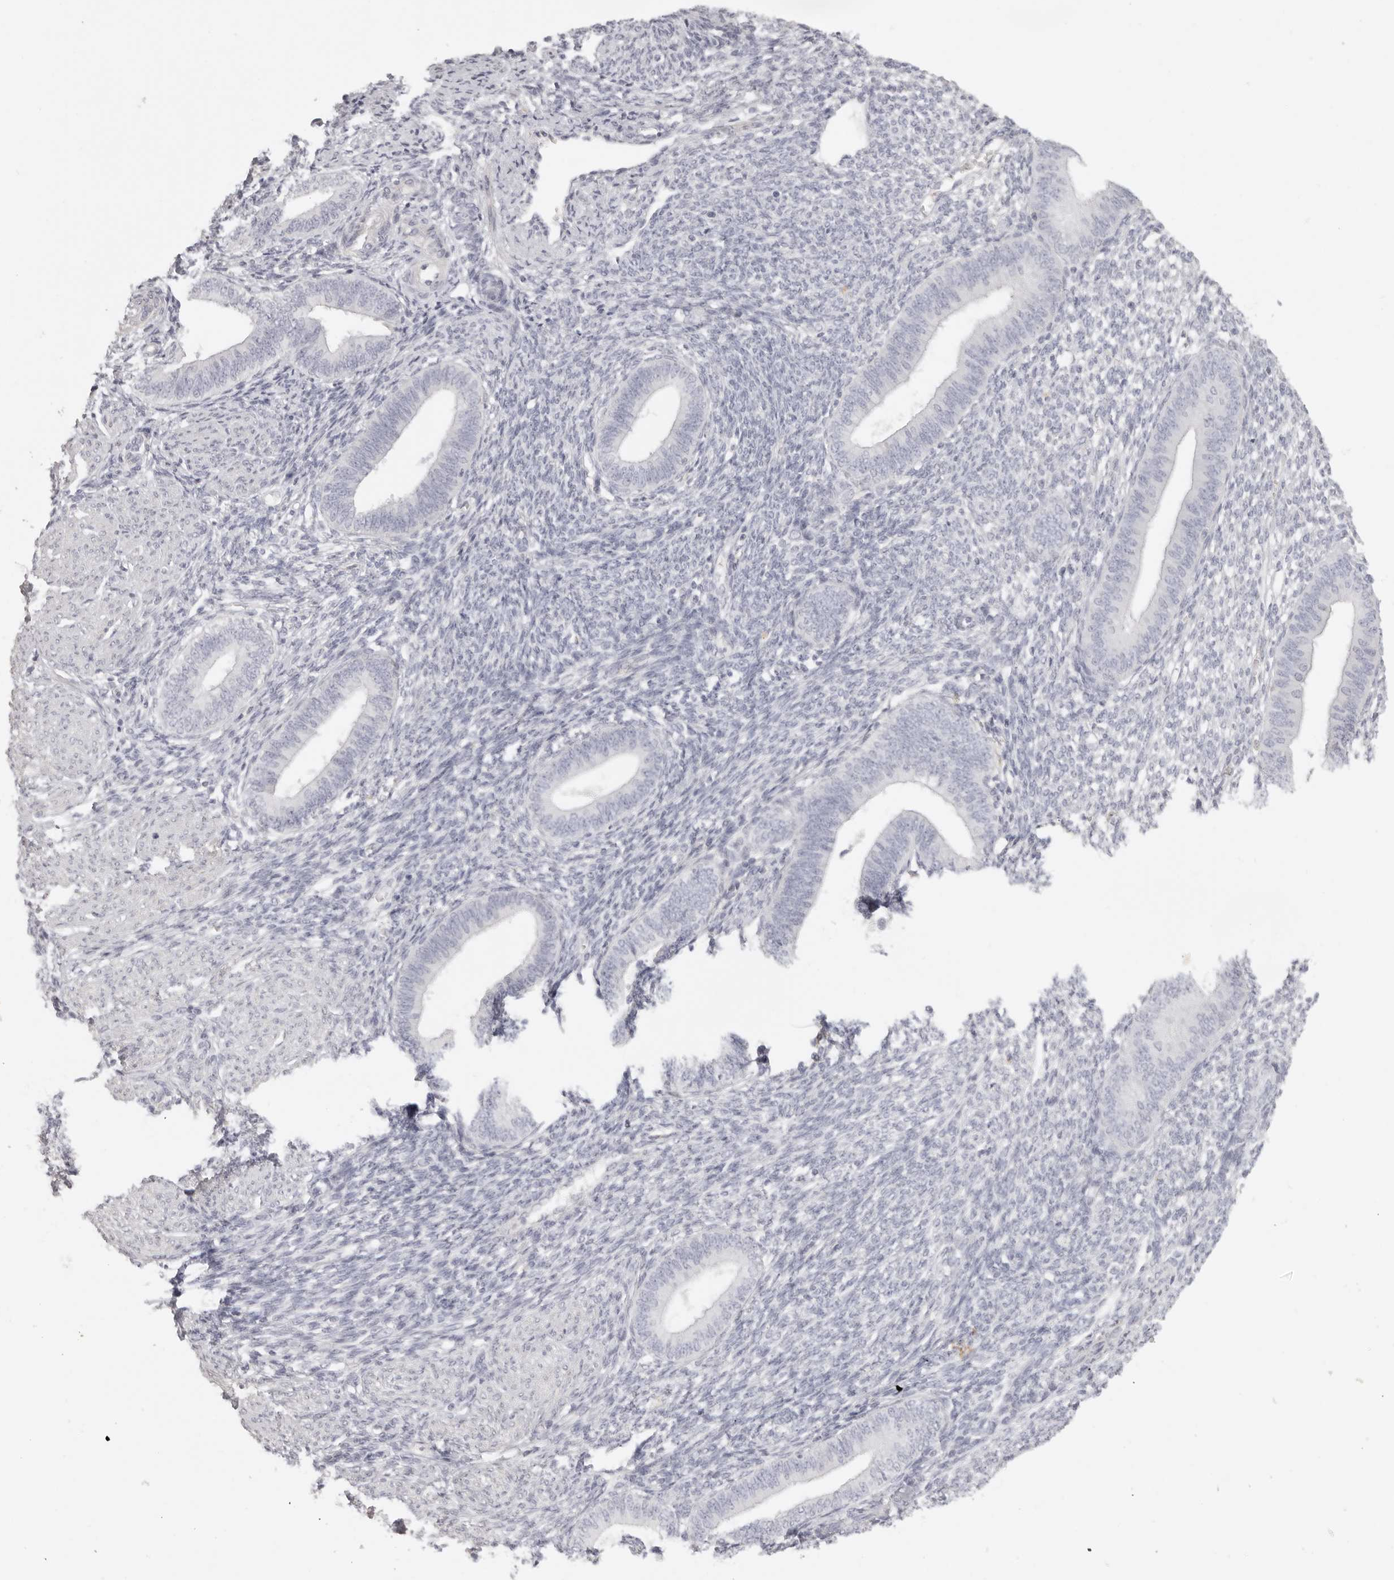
{"staining": {"intensity": "negative", "quantity": "none", "location": "none"}, "tissue": "endometrium", "cell_type": "Cells in endometrial stroma", "image_type": "normal", "snomed": [{"axis": "morphology", "description": "Normal tissue, NOS"}, {"axis": "topography", "description": "Endometrium"}], "caption": "Immunohistochemistry (IHC) of benign human endometrium demonstrates no positivity in cells in endometrial stroma. (DAB (3,3'-diaminobenzidine) immunohistochemistry visualized using brightfield microscopy, high magnification).", "gene": "RXFP1", "patient": {"sex": "female", "age": 46}}